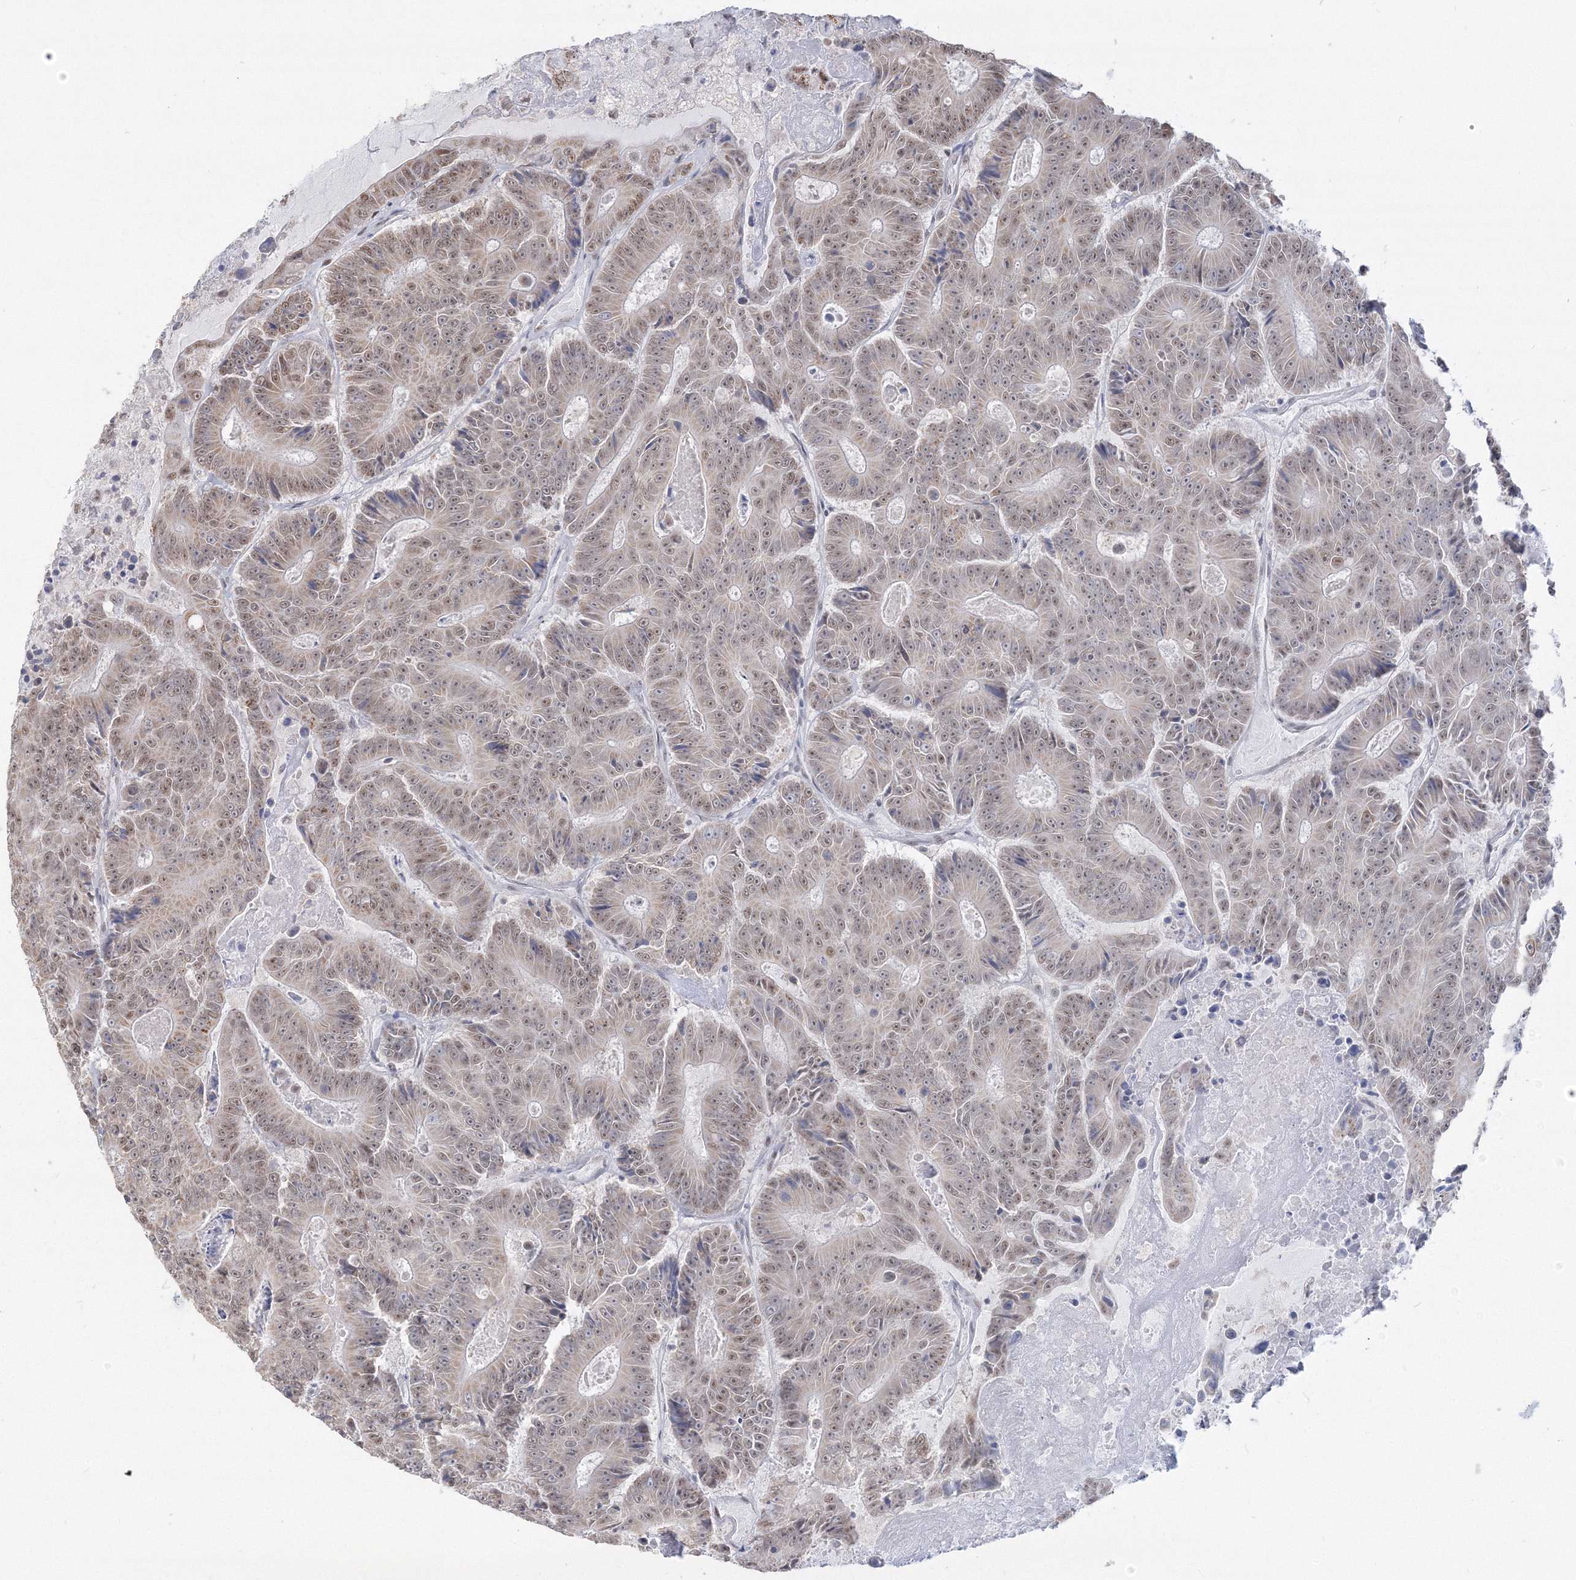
{"staining": {"intensity": "weak", "quantity": ">75%", "location": "nuclear"}, "tissue": "colorectal cancer", "cell_type": "Tumor cells", "image_type": "cancer", "snomed": [{"axis": "morphology", "description": "Adenocarcinoma, NOS"}, {"axis": "topography", "description": "Colon"}], "caption": "Tumor cells exhibit low levels of weak nuclear positivity in about >75% of cells in colorectal cancer (adenocarcinoma). (Brightfield microscopy of DAB IHC at high magnification).", "gene": "PPP4R2", "patient": {"sex": "male", "age": 83}}